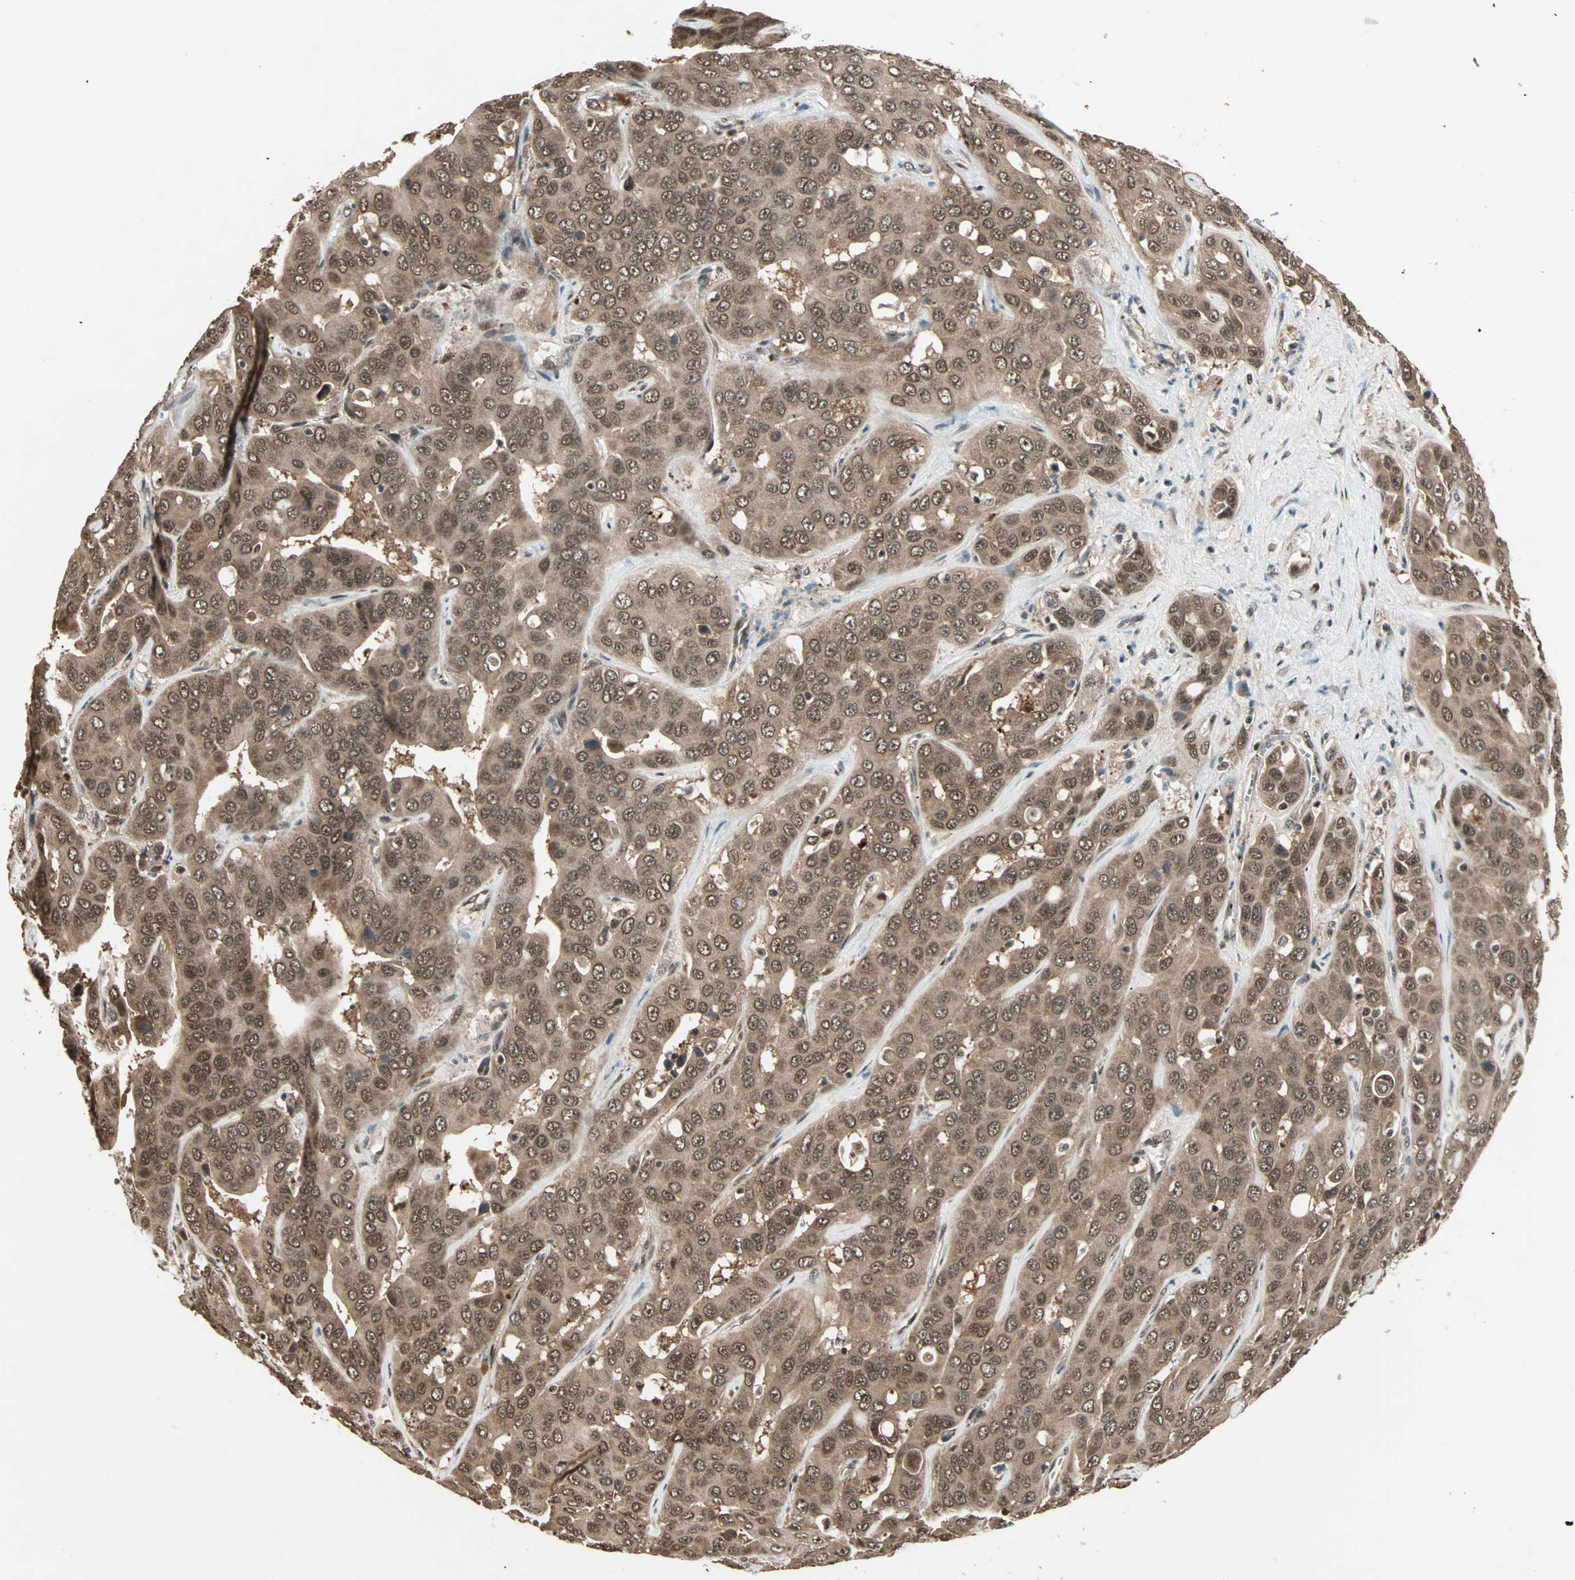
{"staining": {"intensity": "moderate", "quantity": ">75%", "location": "cytoplasmic/membranous,nuclear"}, "tissue": "liver cancer", "cell_type": "Tumor cells", "image_type": "cancer", "snomed": [{"axis": "morphology", "description": "Cholangiocarcinoma"}, {"axis": "topography", "description": "Liver"}], "caption": "Protein expression analysis of human cholangiocarcinoma (liver) reveals moderate cytoplasmic/membranous and nuclear staining in approximately >75% of tumor cells. The staining was performed using DAB, with brown indicating positive protein expression. Nuclei are stained blue with hematoxylin.", "gene": "ZNF44", "patient": {"sex": "female", "age": 52}}